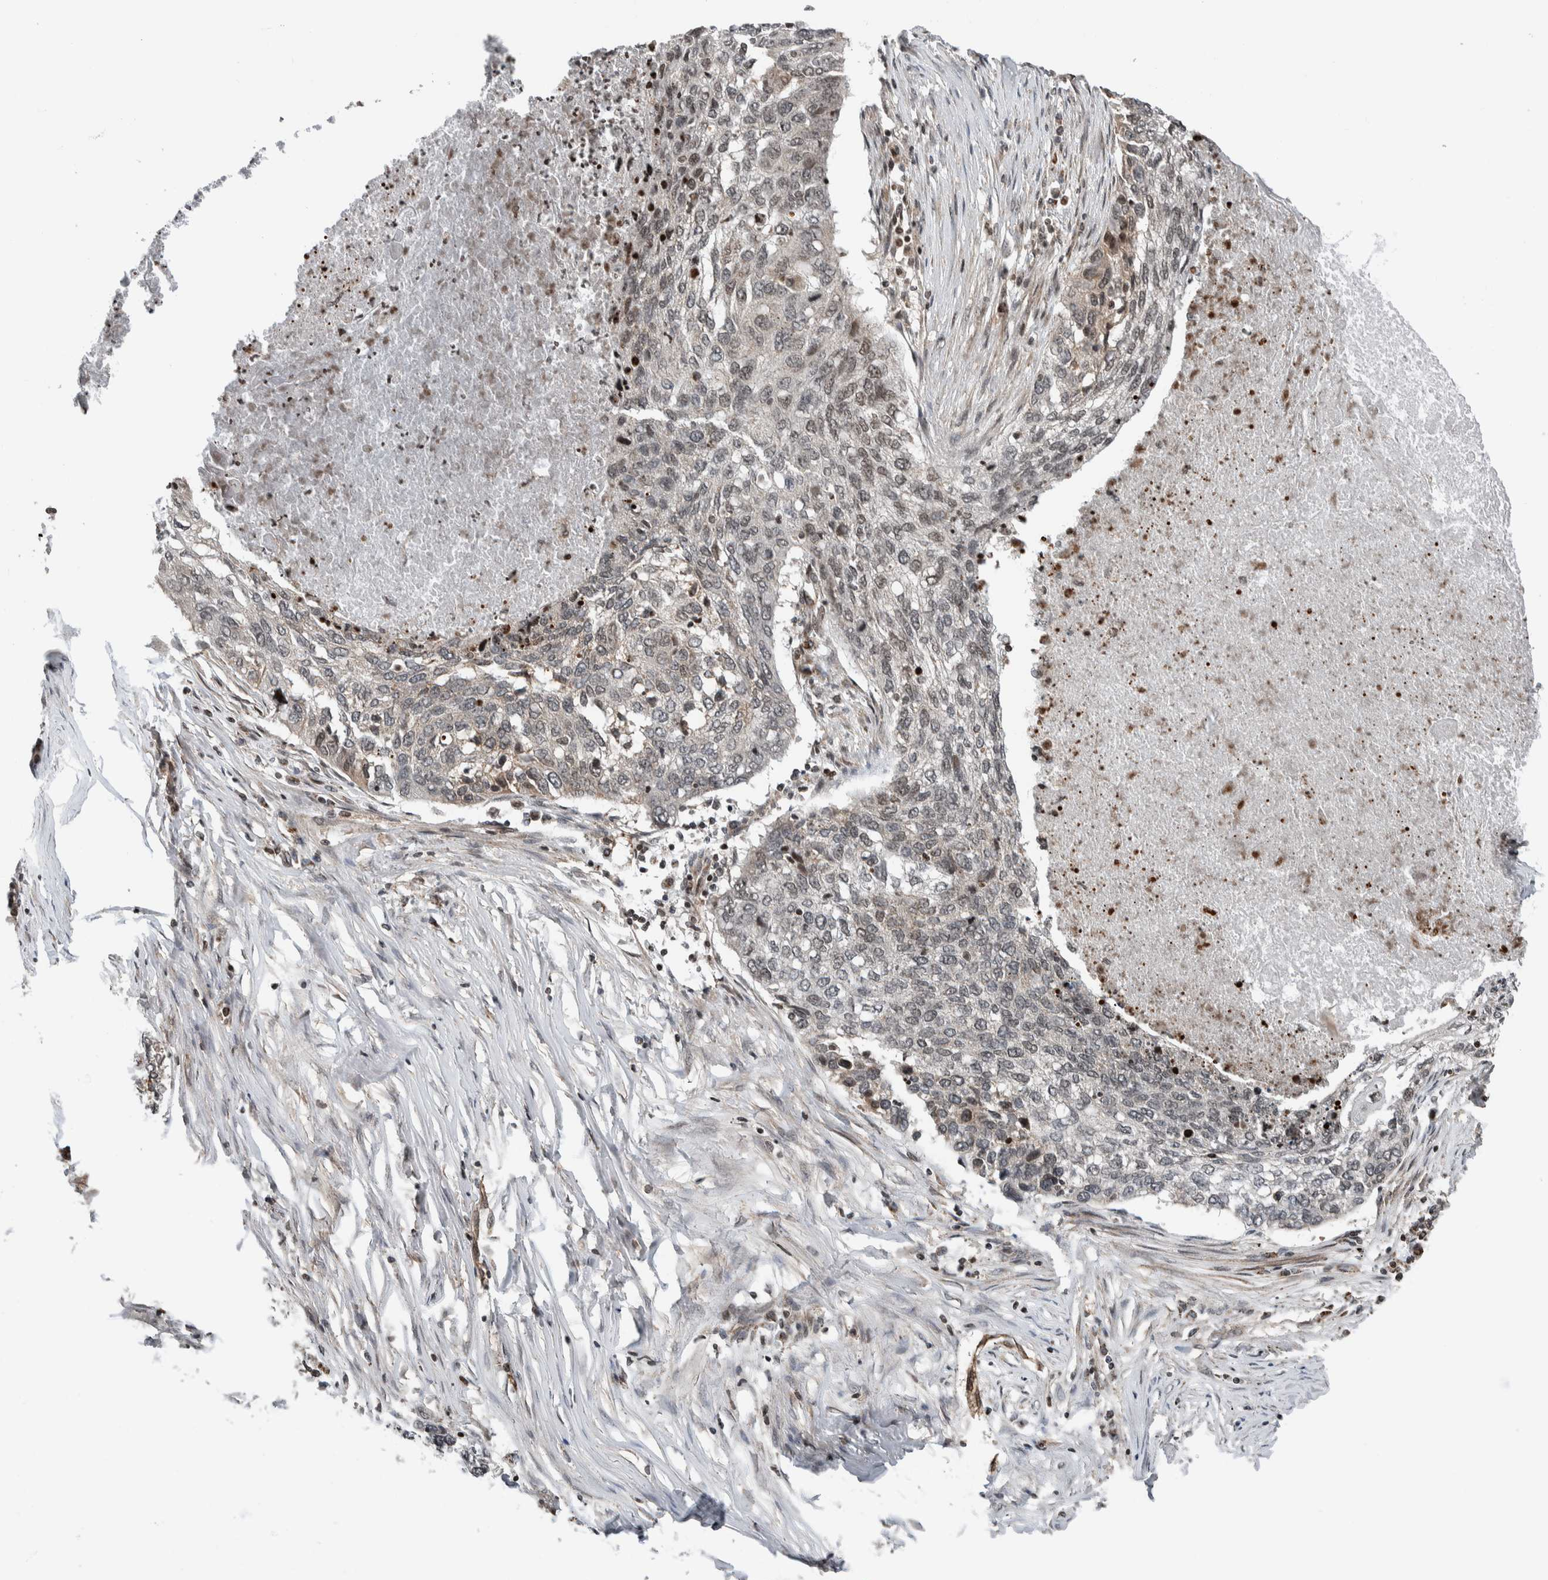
{"staining": {"intensity": "weak", "quantity": "25%-75%", "location": "nuclear"}, "tissue": "lung cancer", "cell_type": "Tumor cells", "image_type": "cancer", "snomed": [{"axis": "morphology", "description": "Squamous cell carcinoma, NOS"}, {"axis": "topography", "description": "Lung"}], "caption": "Lung squamous cell carcinoma was stained to show a protein in brown. There is low levels of weak nuclear staining in approximately 25%-75% of tumor cells.", "gene": "NPLOC4", "patient": {"sex": "female", "age": 63}}